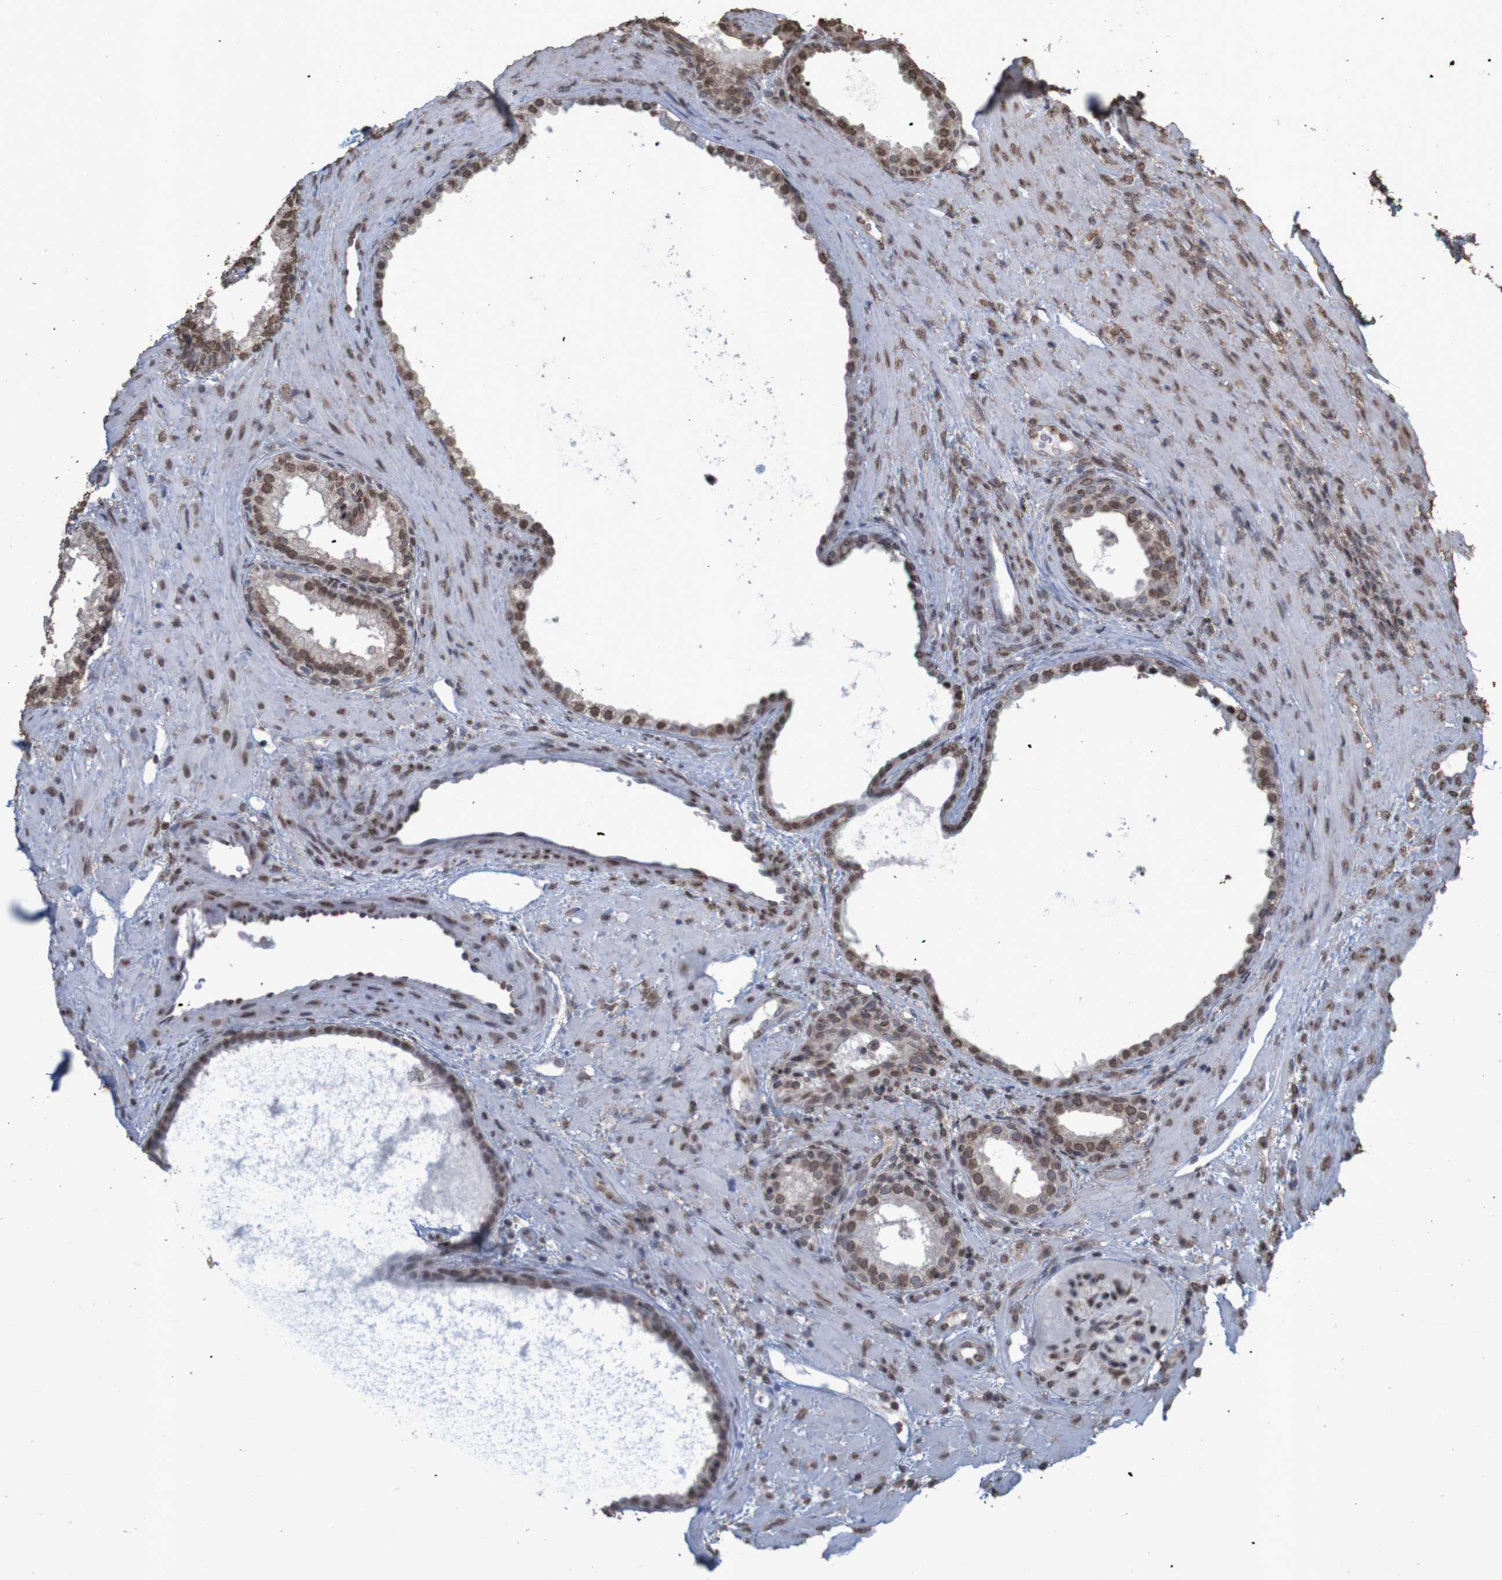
{"staining": {"intensity": "moderate", "quantity": ">75%", "location": "nuclear"}, "tissue": "prostate", "cell_type": "Glandular cells", "image_type": "normal", "snomed": [{"axis": "morphology", "description": "Normal tissue, NOS"}, {"axis": "topography", "description": "Prostate"}], "caption": "IHC (DAB (3,3'-diaminobenzidine)) staining of normal prostate exhibits moderate nuclear protein expression in approximately >75% of glandular cells. (Brightfield microscopy of DAB IHC at high magnification).", "gene": "GFI1", "patient": {"sex": "male", "age": 76}}